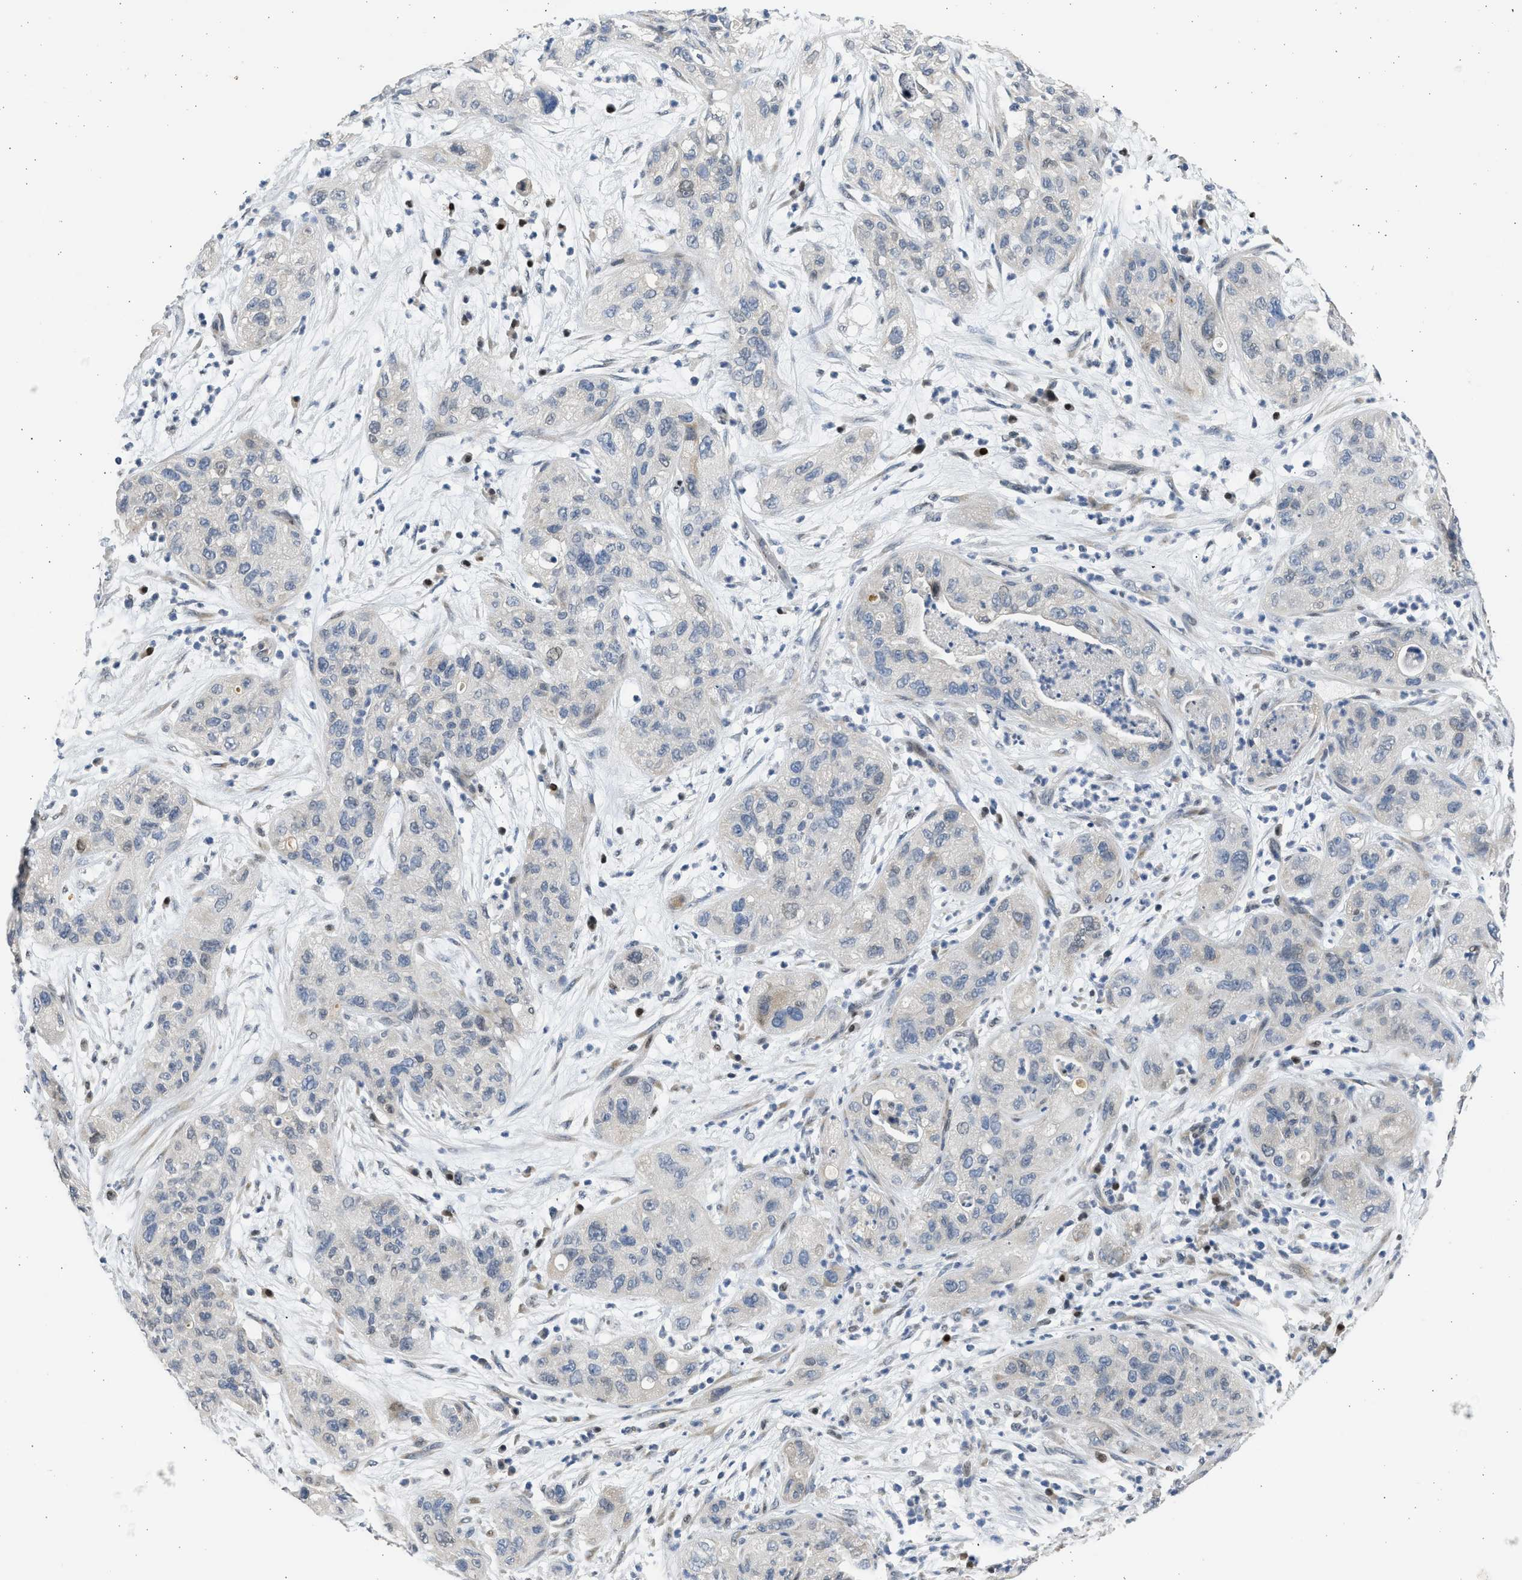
{"staining": {"intensity": "weak", "quantity": "<25%", "location": "cytoplasmic/membranous"}, "tissue": "pancreatic cancer", "cell_type": "Tumor cells", "image_type": "cancer", "snomed": [{"axis": "morphology", "description": "Adenocarcinoma, NOS"}, {"axis": "topography", "description": "Pancreas"}], "caption": "DAB immunohistochemical staining of human pancreatic cancer (adenocarcinoma) displays no significant staining in tumor cells. Nuclei are stained in blue.", "gene": "HMGN3", "patient": {"sex": "female", "age": 78}}